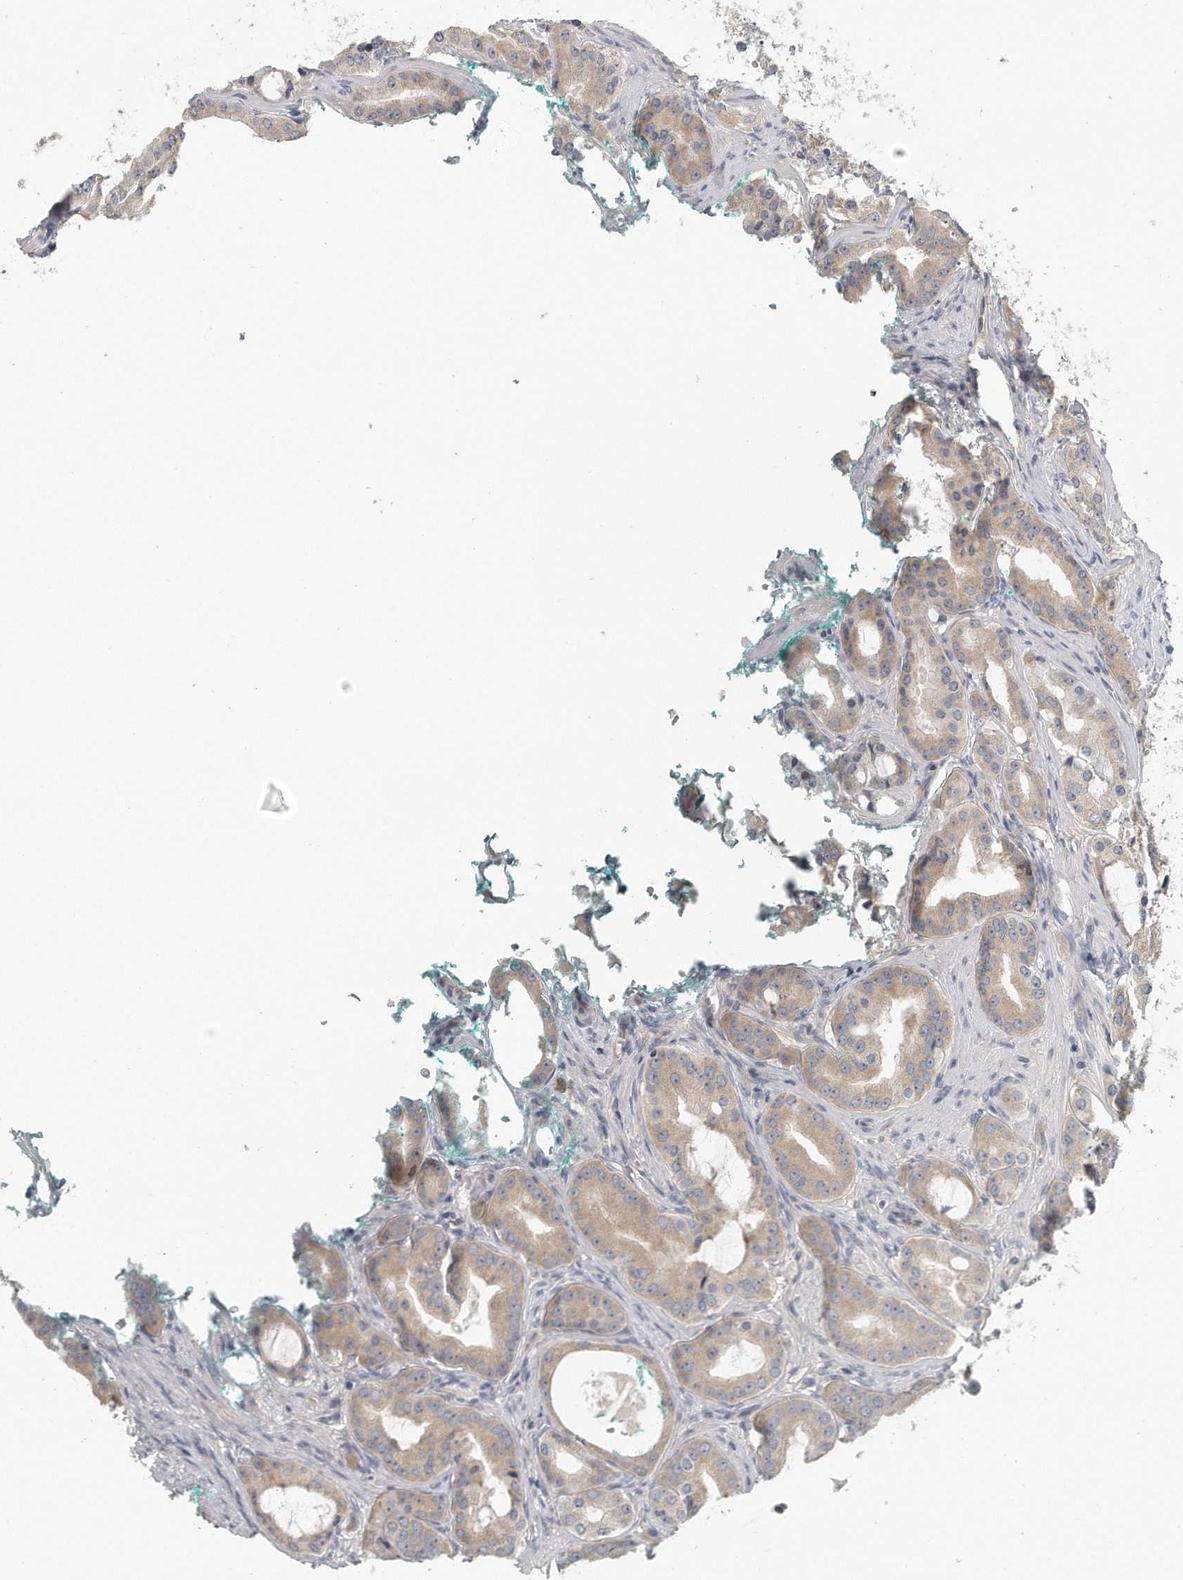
{"staining": {"intensity": "weak", "quantity": "25%-75%", "location": "cytoplasmic/membranous"}, "tissue": "prostate cancer", "cell_type": "Tumor cells", "image_type": "cancer", "snomed": [{"axis": "morphology", "description": "Adenocarcinoma, High grade"}, {"axis": "topography", "description": "Prostate"}], "caption": "Prostate cancer (adenocarcinoma (high-grade)) stained with DAB (3,3'-diaminobenzidine) IHC shows low levels of weak cytoplasmic/membranous positivity in approximately 25%-75% of tumor cells.", "gene": "EIF3I", "patient": {"sex": "male", "age": 60}}